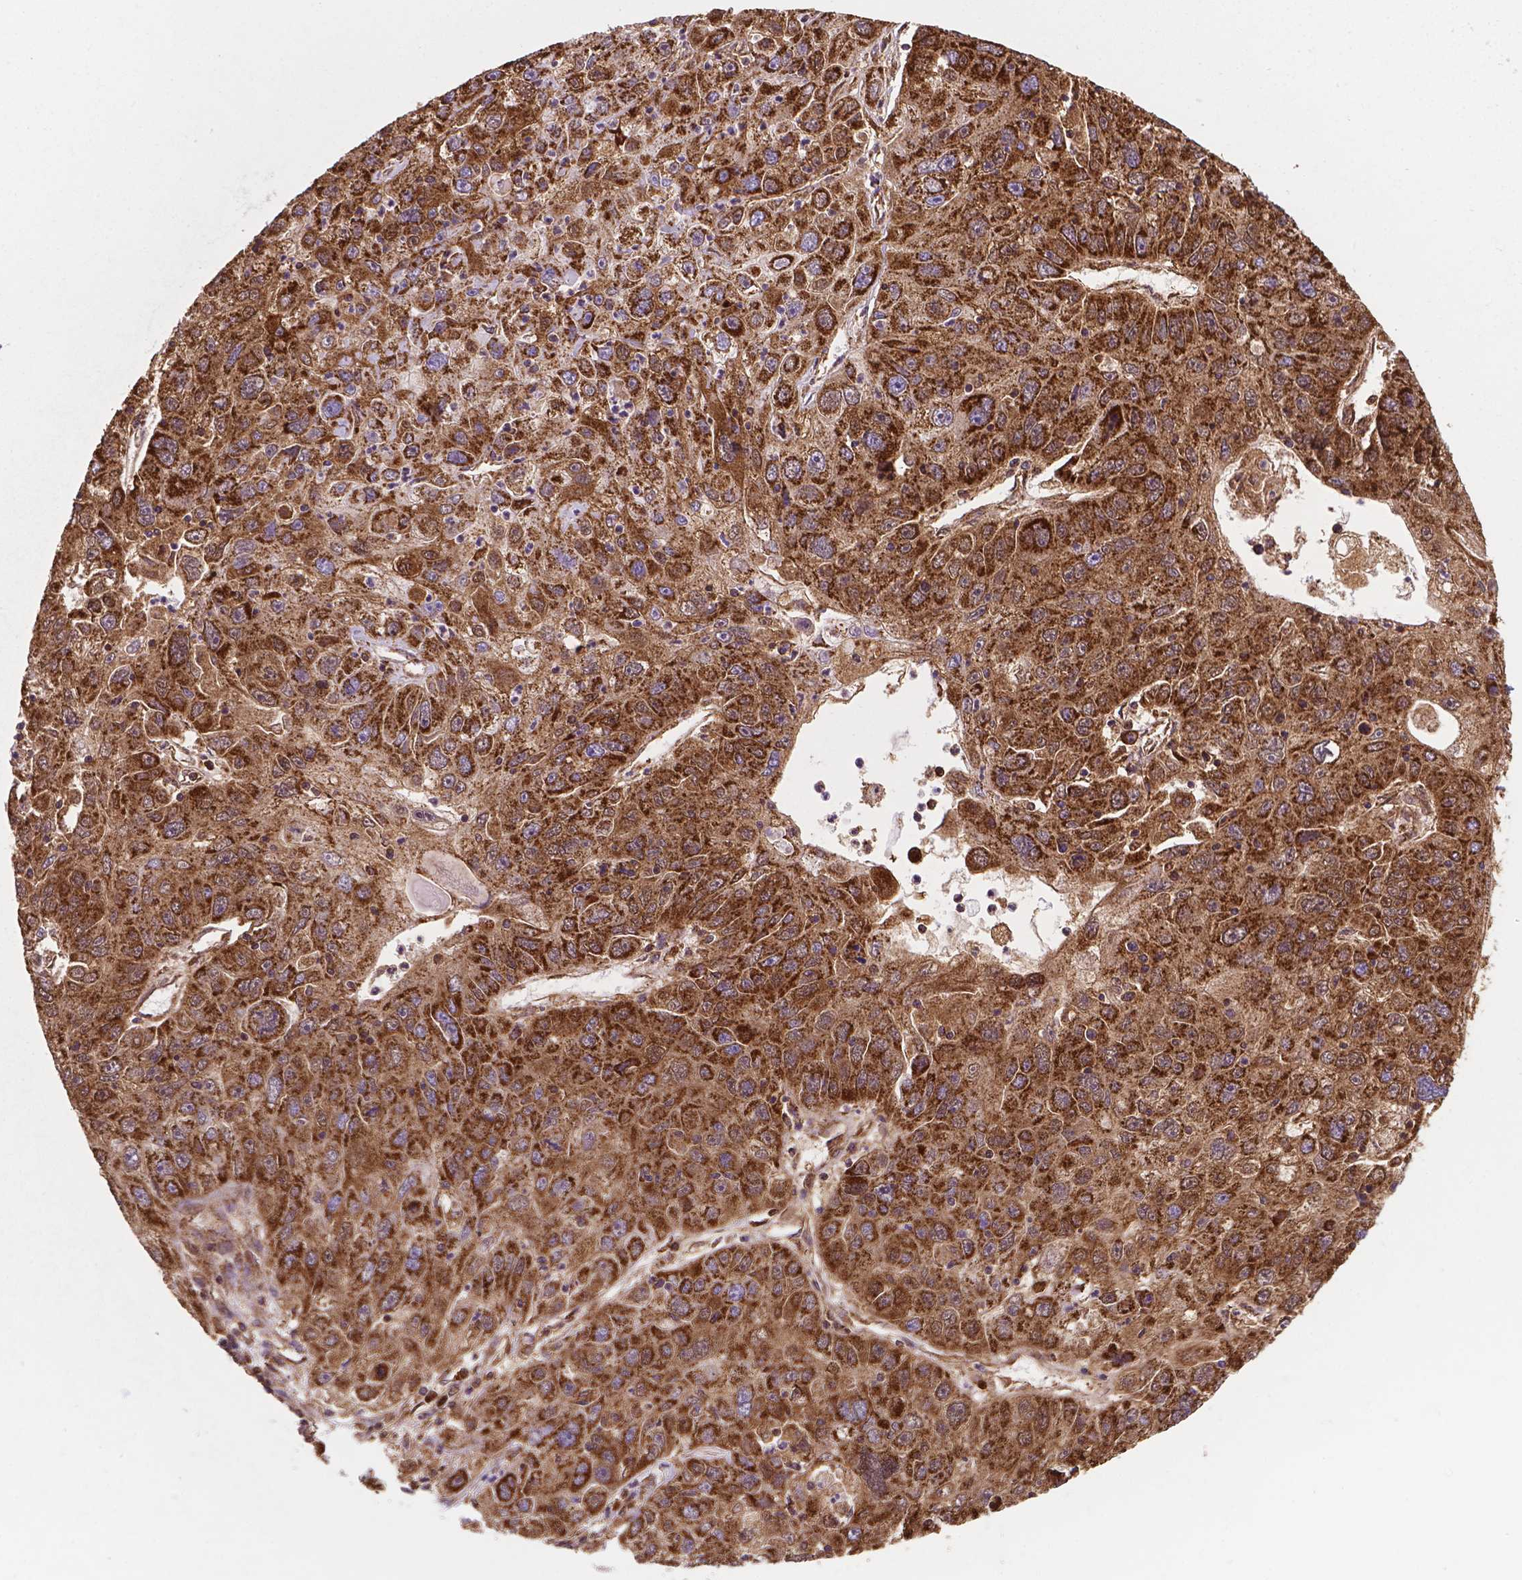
{"staining": {"intensity": "strong", "quantity": ">75%", "location": "cytoplasmic/membranous"}, "tissue": "stomach cancer", "cell_type": "Tumor cells", "image_type": "cancer", "snomed": [{"axis": "morphology", "description": "Adenocarcinoma, NOS"}, {"axis": "topography", "description": "Stomach"}], "caption": "Approximately >75% of tumor cells in human stomach cancer reveal strong cytoplasmic/membranous protein staining as visualized by brown immunohistochemical staining.", "gene": "HSPD1", "patient": {"sex": "male", "age": 56}}